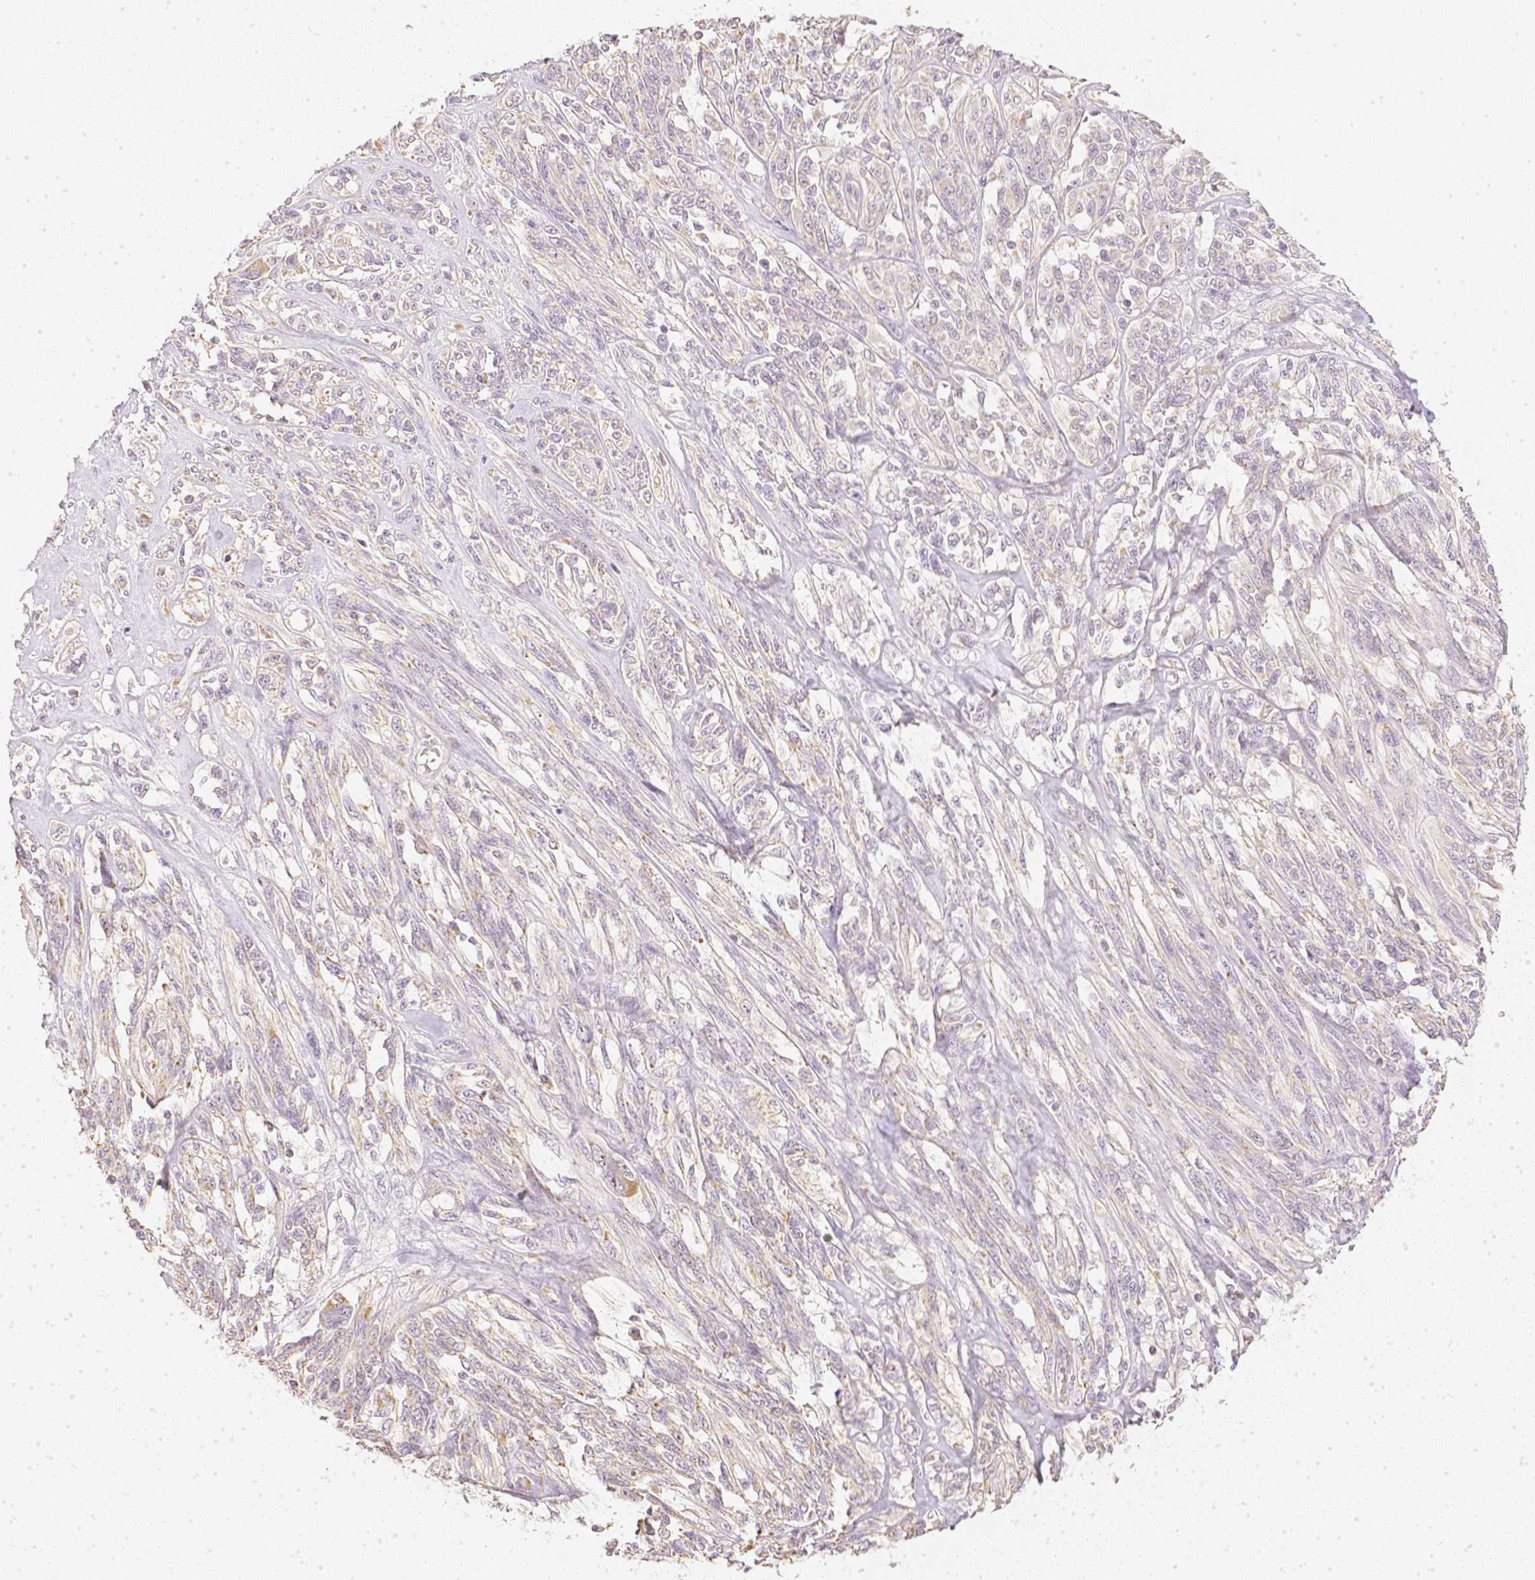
{"staining": {"intensity": "negative", "quantity": "none", "location": "none"}, "tissue": "melanoma", "cell_type": "Tumor cells", "image_type": "cancer", "snomed": [{"axis": "morphology", "description": "Malignant melanoma, NOS"}, {"axis": "topography", "description": "Skin"}], "caption": "This is a photomicrograph of IHC staining of melanoma, which shows no staining in tumor cells.", "gene": "NVL", "patient": {"sex": "female", "age": 91}}